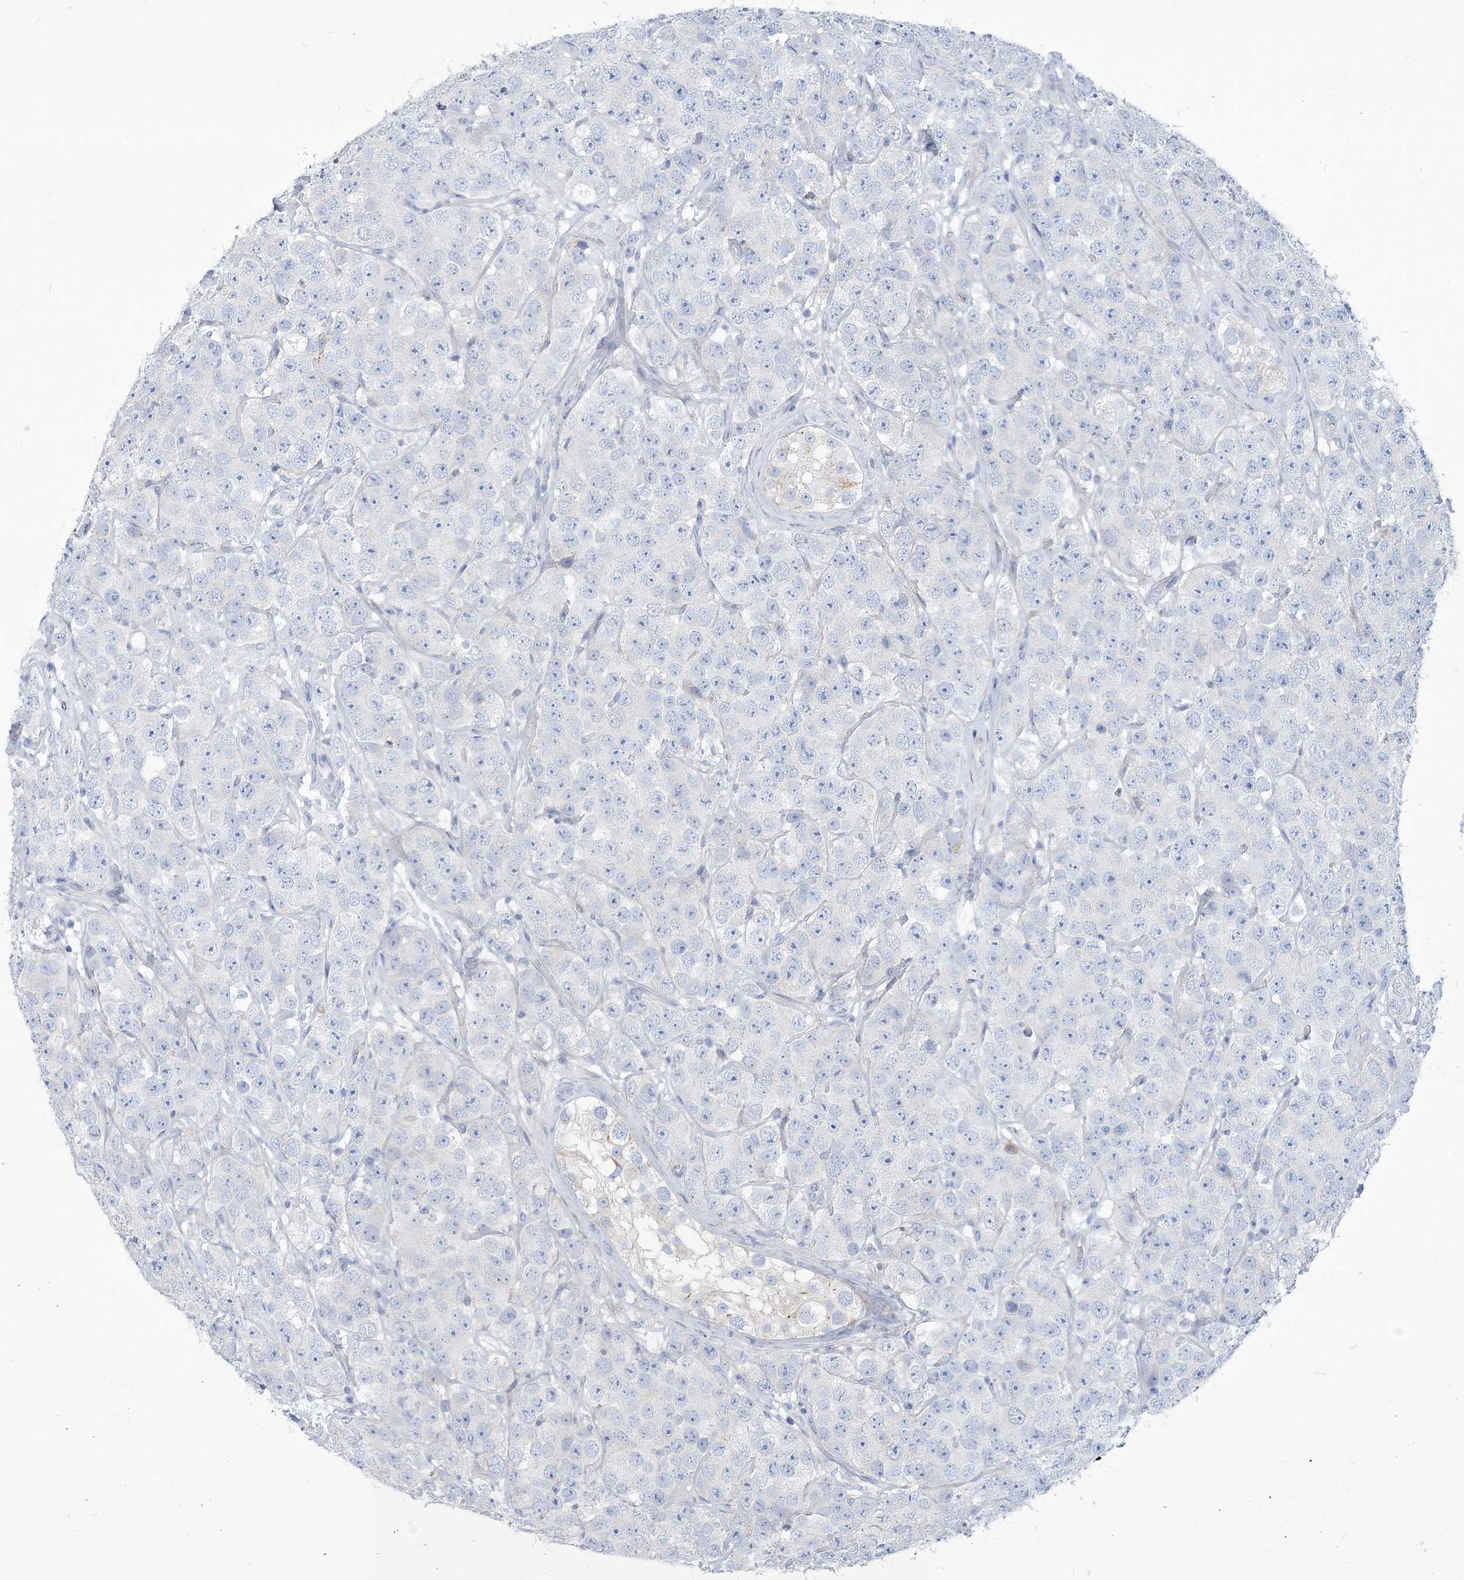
{"staining": {"intensity": "negative", "quantity": "none", "location": "none"}, "tissue": "testis cancer", "cell_type": "Tumor cells", "image_type": "cancer", "snomed": [{"axis": "morphology", "description": "Seminoma, NOS"}, {"axis": "topography", "description": "Testis"}], "caption": "The photomicrograph shows no staining of tumor cells in testis cancer (seminoma).", "gene": "MOXD1", "patient": {"sex": "male", "age": 28}}